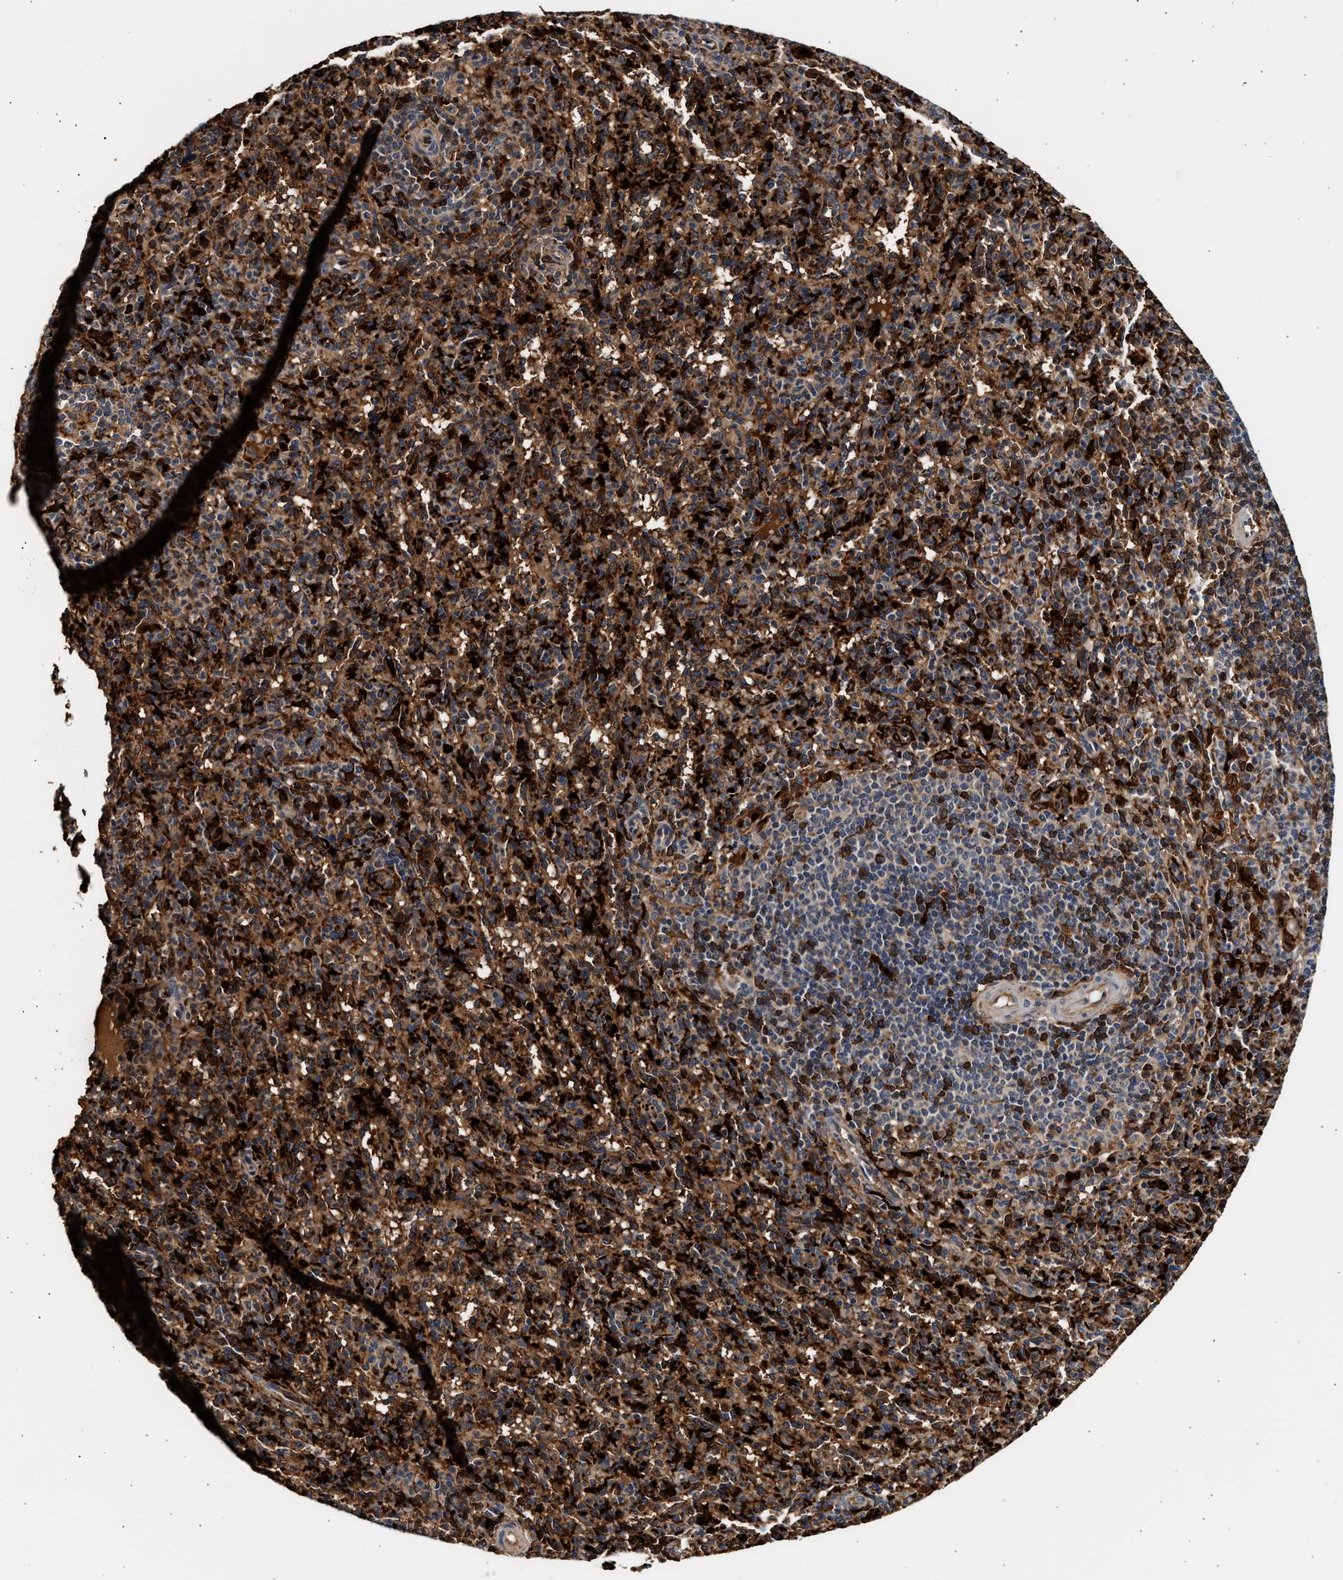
{"staining": {"intensity": "strong", "quantity": ">75%", "location": "cytoplasmic/membranous"}, "tissue": "spleen", "cell_type": "Cells in red pulp", "image_type": "normal", "snomed": [{"axis": "morphology", "description": "Normal tissue, NOS"}, {"axis": "topography", "description": "Spleen"}], "caption": "Spleen stained with DAB (3,3'-diaminobenzidine) immunohistochemistry (IHC) shows high levels of strong cytoplasmic/membranous positivity in about >75% of cells in red pulp.", "gene": "PLD3", "patient": {"sex": "male", "age": 36}}